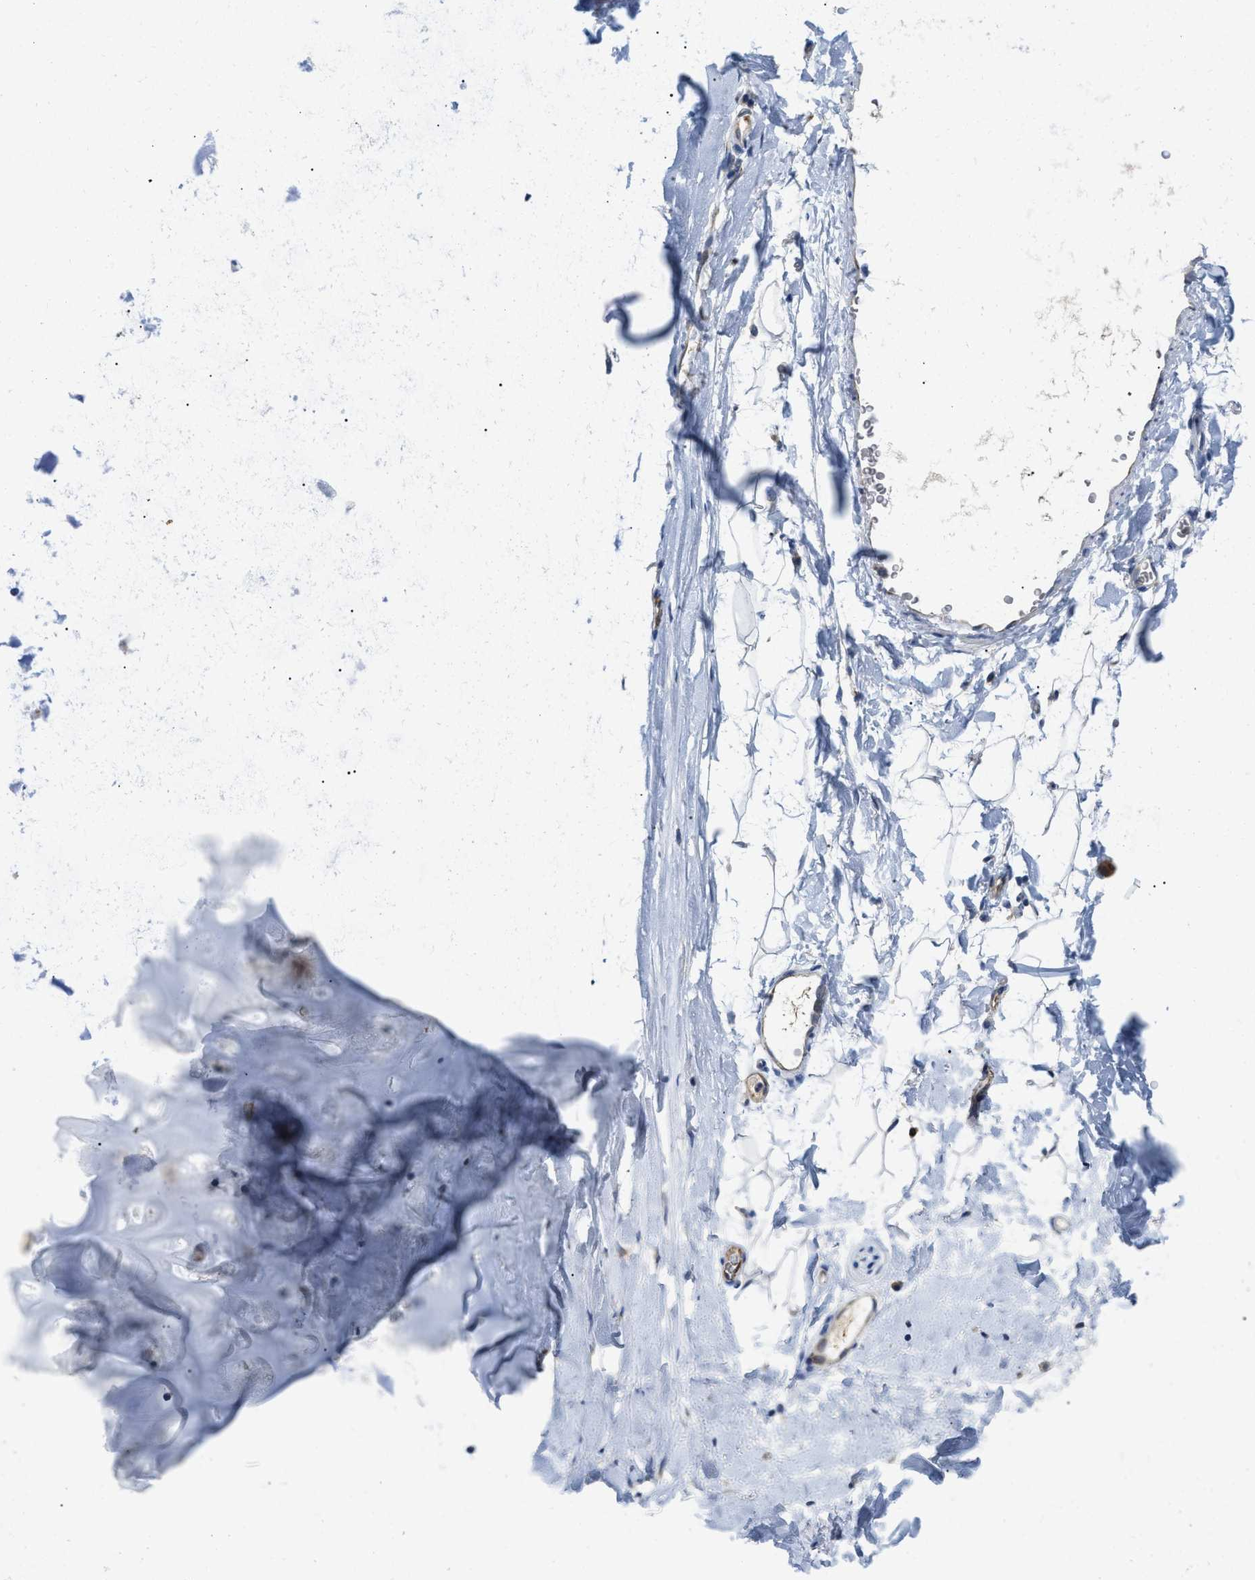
{"staining": {"intensity": "negative", "quantity": "none", "location": "none"}, "tissue": "adipose tissue", "cell_type": "Adipocytes", "image_type": "normal", "snomed": [{"axis": "morphology", "description": "Normal tissue, NOS"}, {"axis": "topography", "description": "Cartilage tissue"}, {"axis": "topography", "description": "Bronchus"}], "caption": "Immunohistochemistry (IHC) micrograph of benign human adipose tissue stained for a protein (brown), which exhibits no staining in adipocytes.", "gene": "DHX58", "patient": {"sex": "female", "age": 53}}